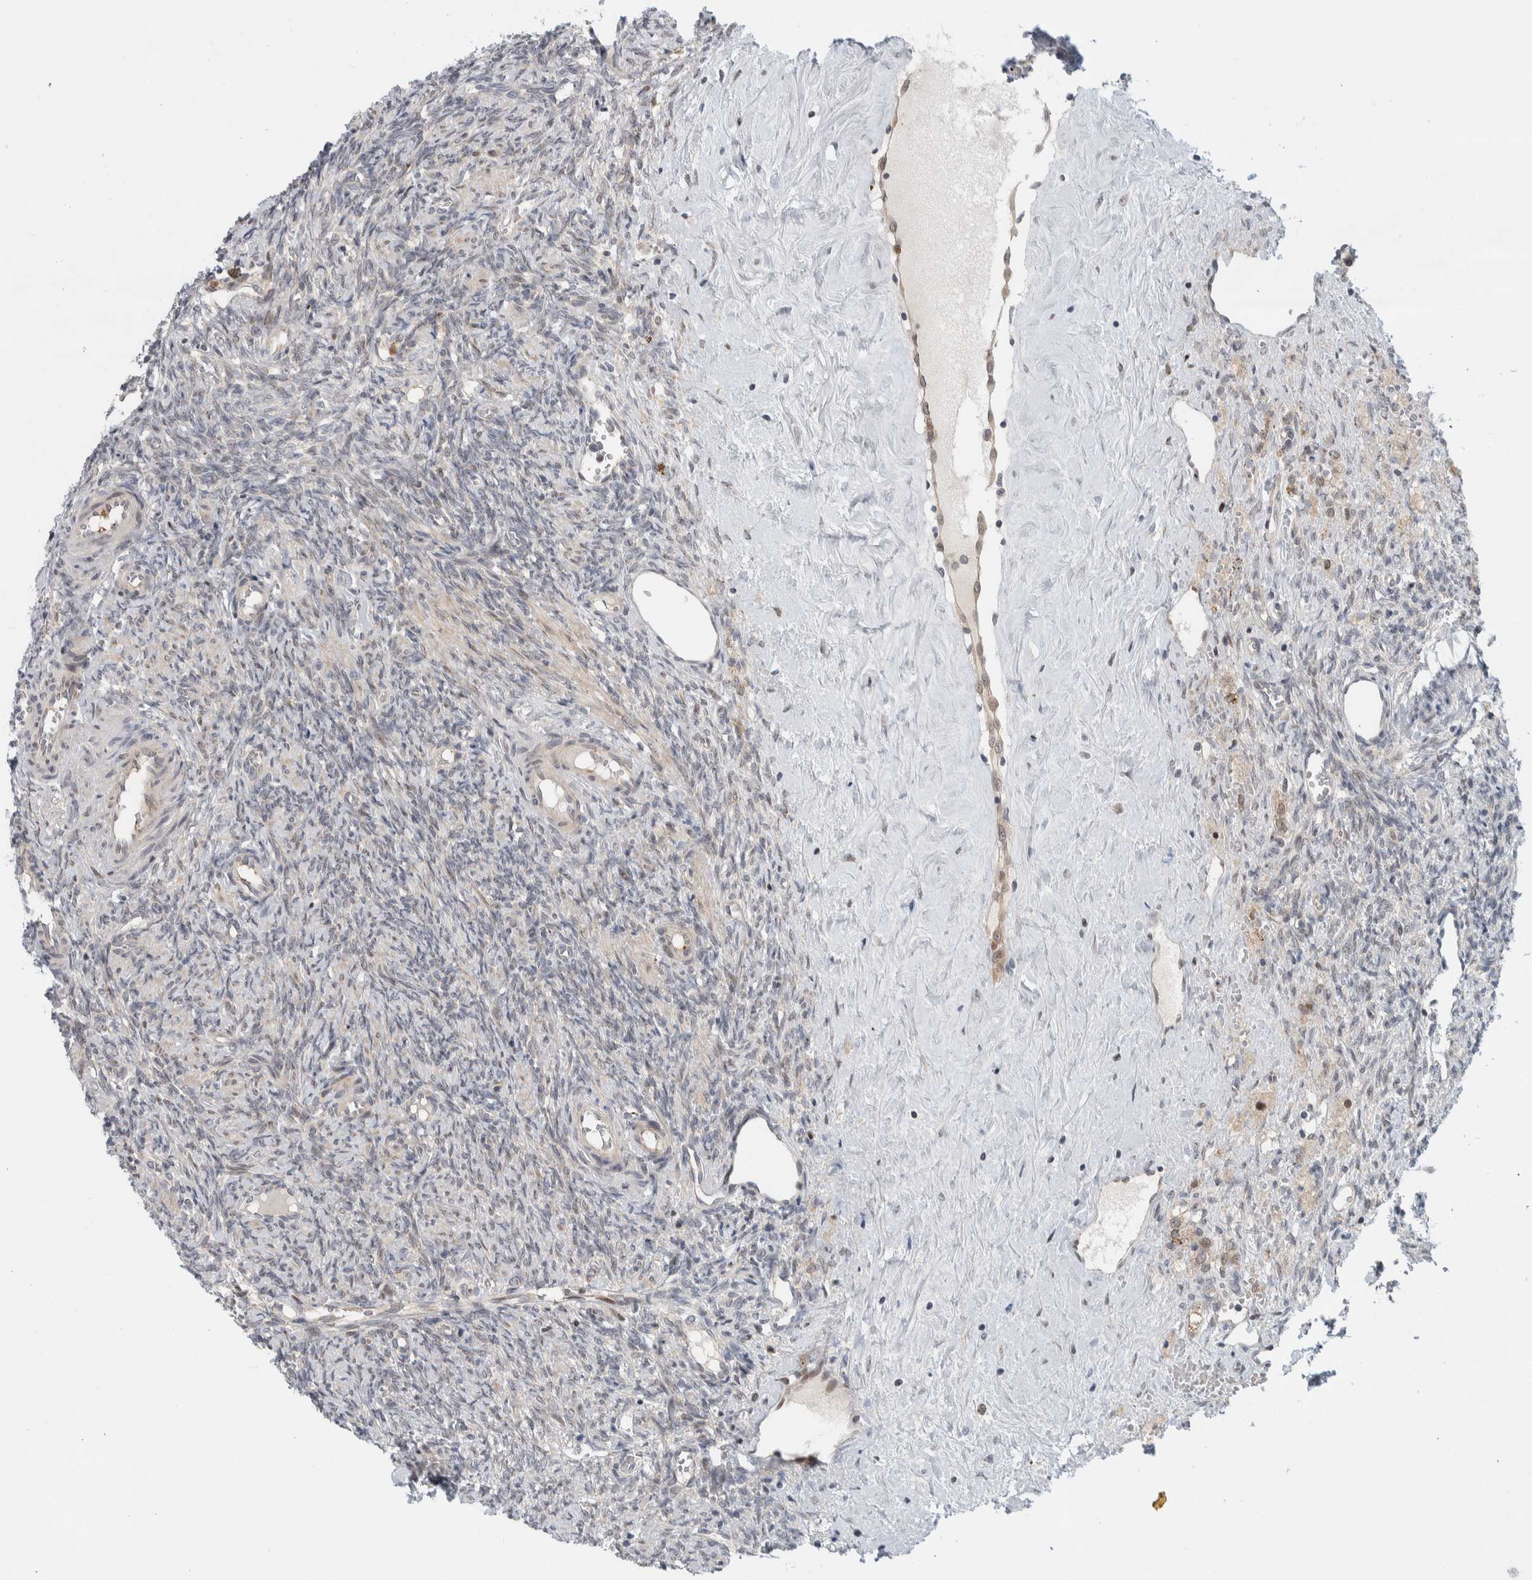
{"staining": {"intensity": "negative", "quantity": "none", "location": "none"}, "tissue": "ovary", "cell_type": "Ovarian stroma cells", "image_type": "normal", "snomed": [{"axis": "morphology", "description": "Normal tissue, NOS"}, {"axis": "topography", "description": "Ovary"}], "caption": "This is an immunohistochemistry (IHC) histopathology image of unremarkable ovary. There is no expression in ovarian stroma cells.", "gene": "NCR3LG1", "patient": {"sex": "female", "age": 41}}